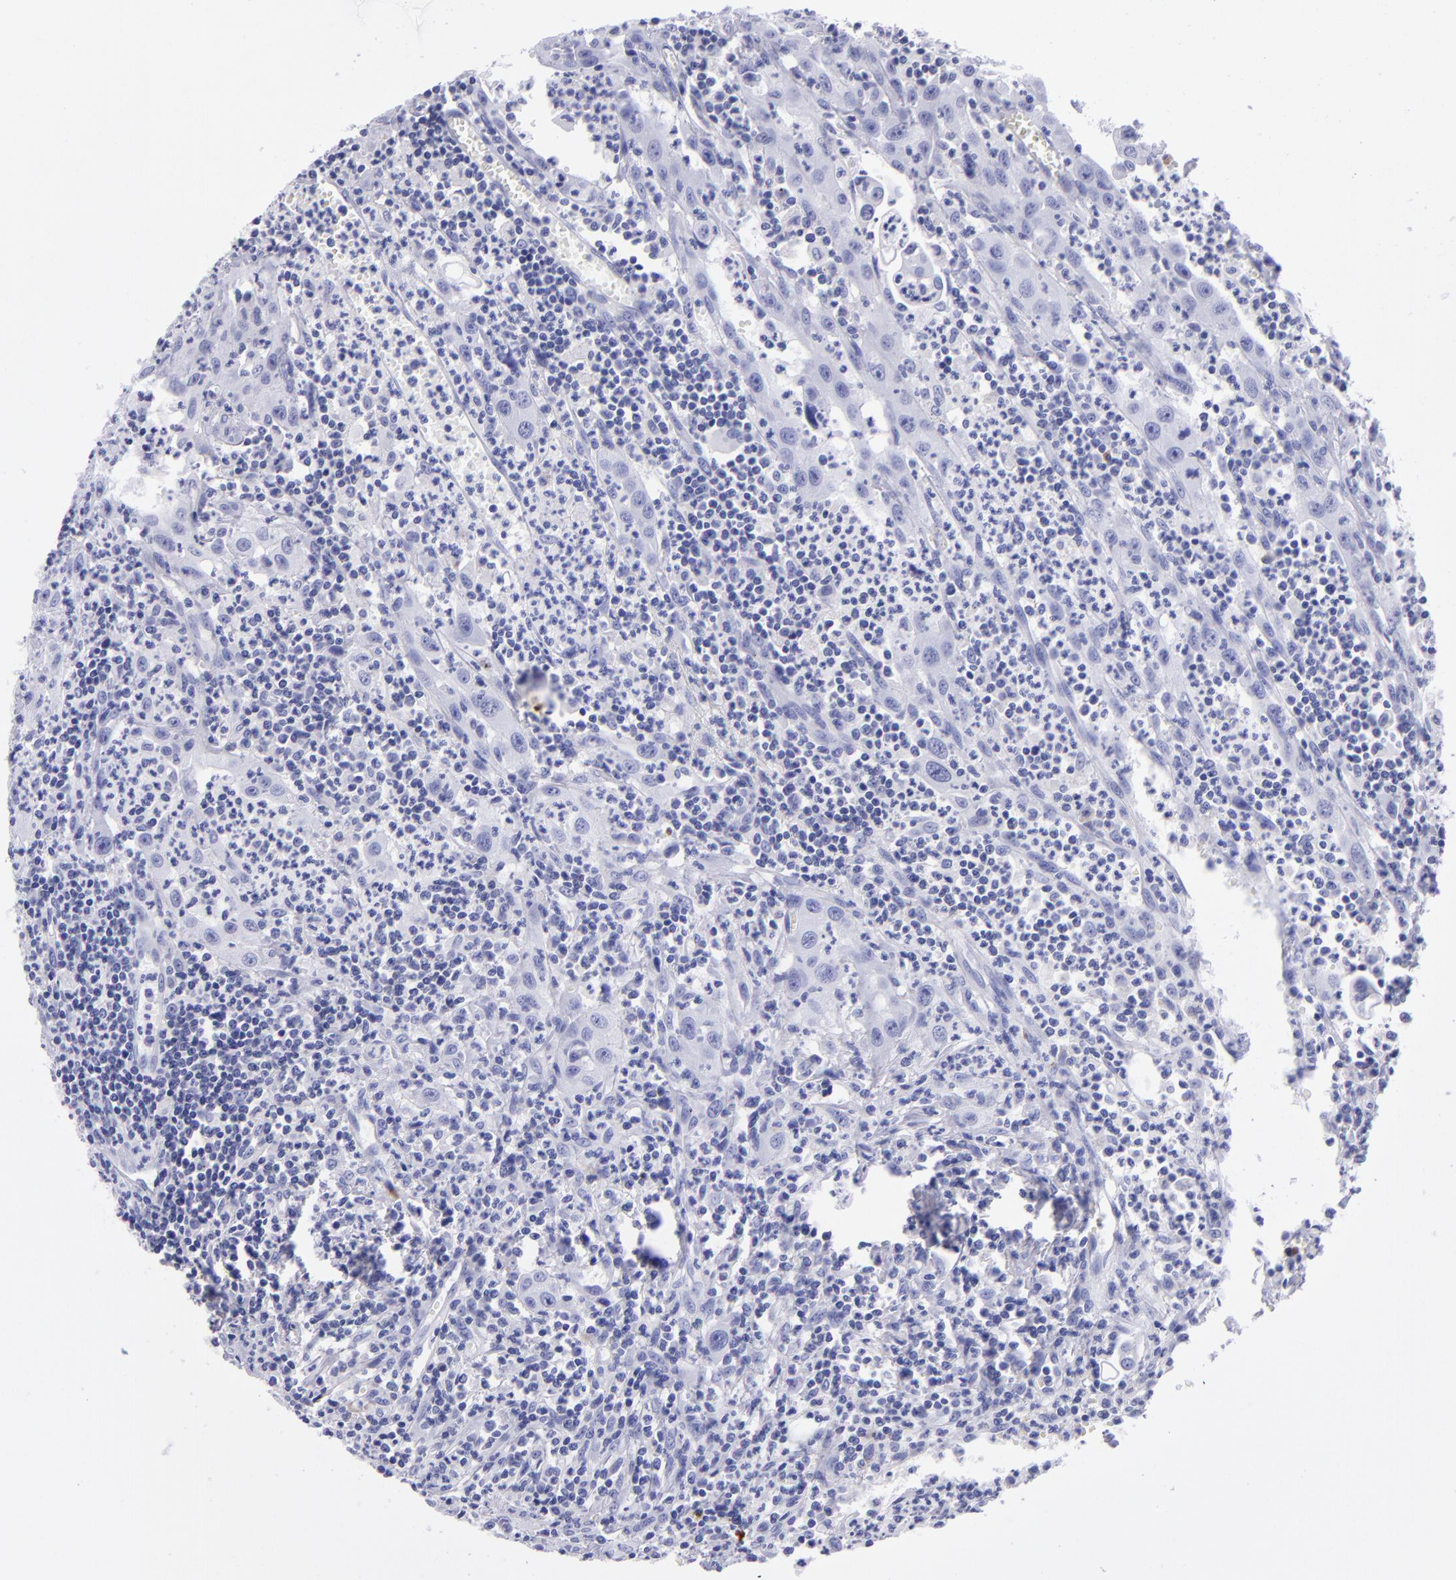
{"staining": {"intensity": "negative", "quantity": "none", "location": "none"}, "tissue": "urothelial cancer", "cell_type": "Tumor cells", "image_type": "cancer", "snomed": [{"axis": "morphology", "description": "Urothelial carcinoma, High grade"}, {"axis": "topography", "description": "Urinary bladder"}], "caption": "IHC histopathology image of neoplastic tissue: urothelial cancer stained with DAB shows no significant protein positivity in tumor cells.", "gene": "TYRP1", "patient": {"sex": "male", "age": 66}}